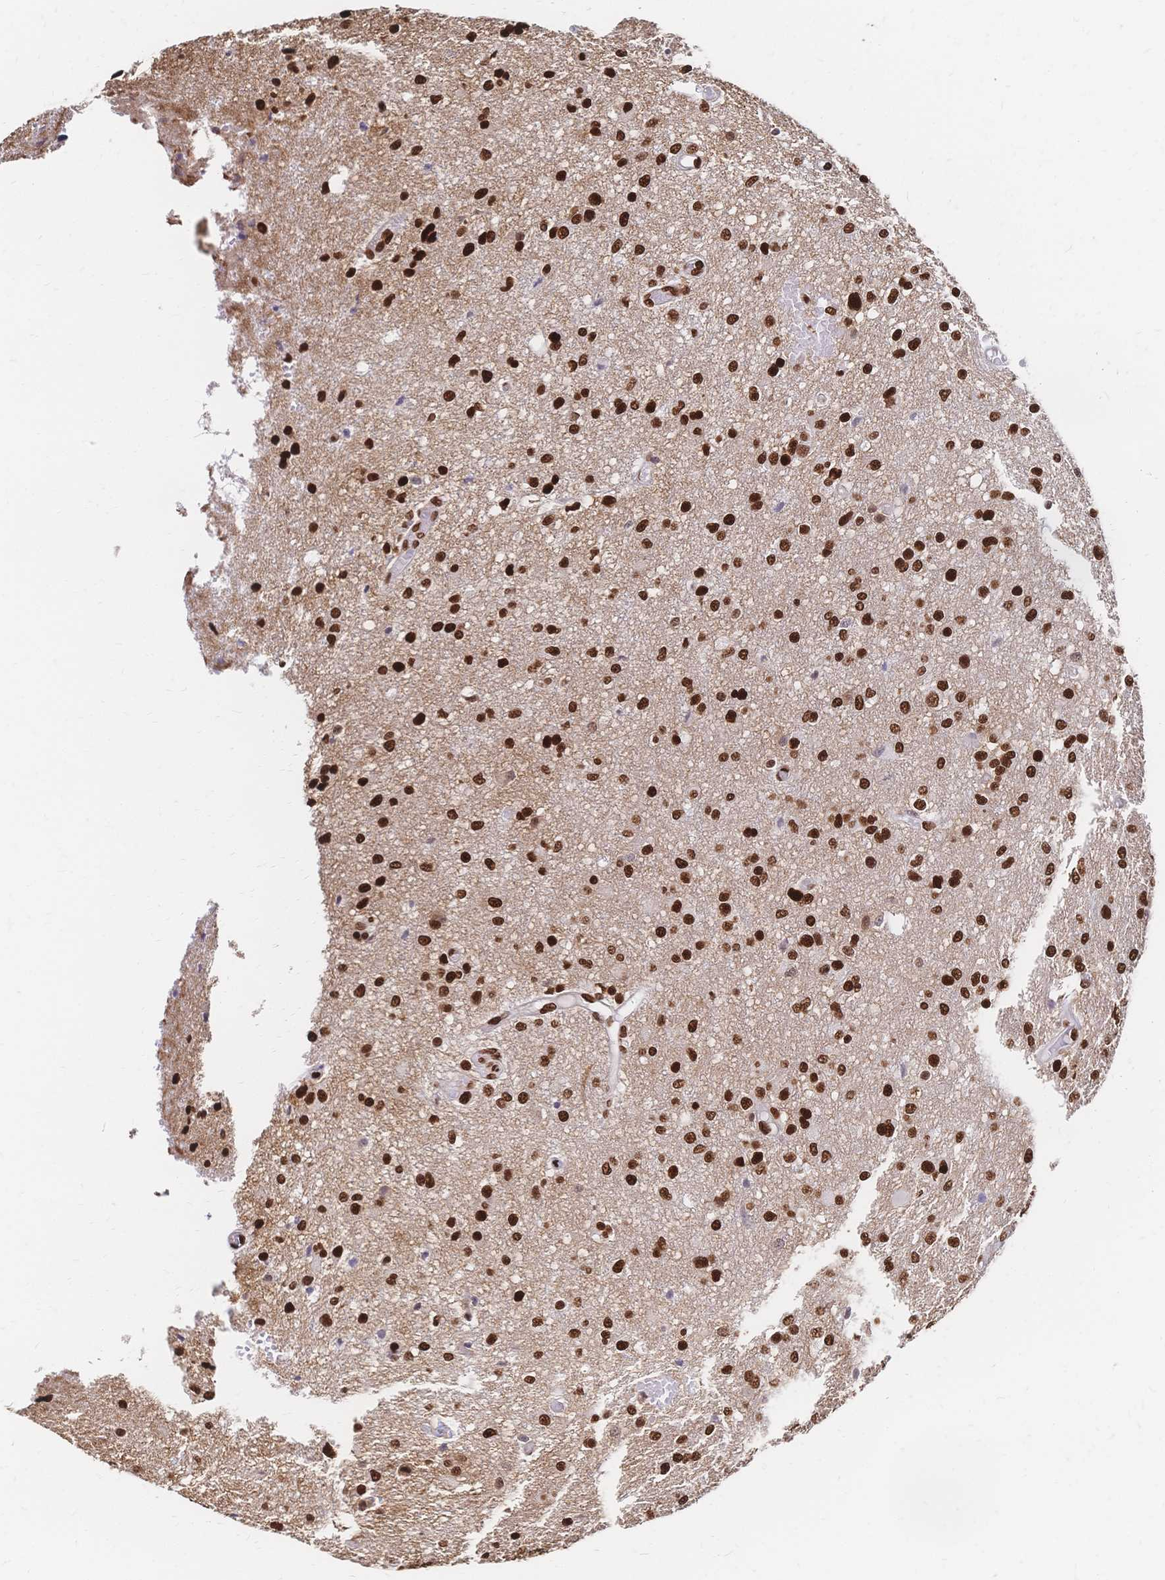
{"staining": {"intensity": "strong", "quantity": ">75%", "location": "nuclear"}, "tissue": "glioma", "cell_type": "Tumor cells", "image_type": "cancer", "snomed": [{"axis": "morphology", "description": "Glioma, malignant, Low grade"}, {"axis": "topography", "description": "Brain"}], "caption": "Glioma was stained to show a protein in brown. There is high levels of strong nuclear expression in about >75% of tumor cells. (Brightfield microscopy of DAB IHC at high magnification).", "gene": "HDGF", "patient": {"sex": "male", "age": 26}}